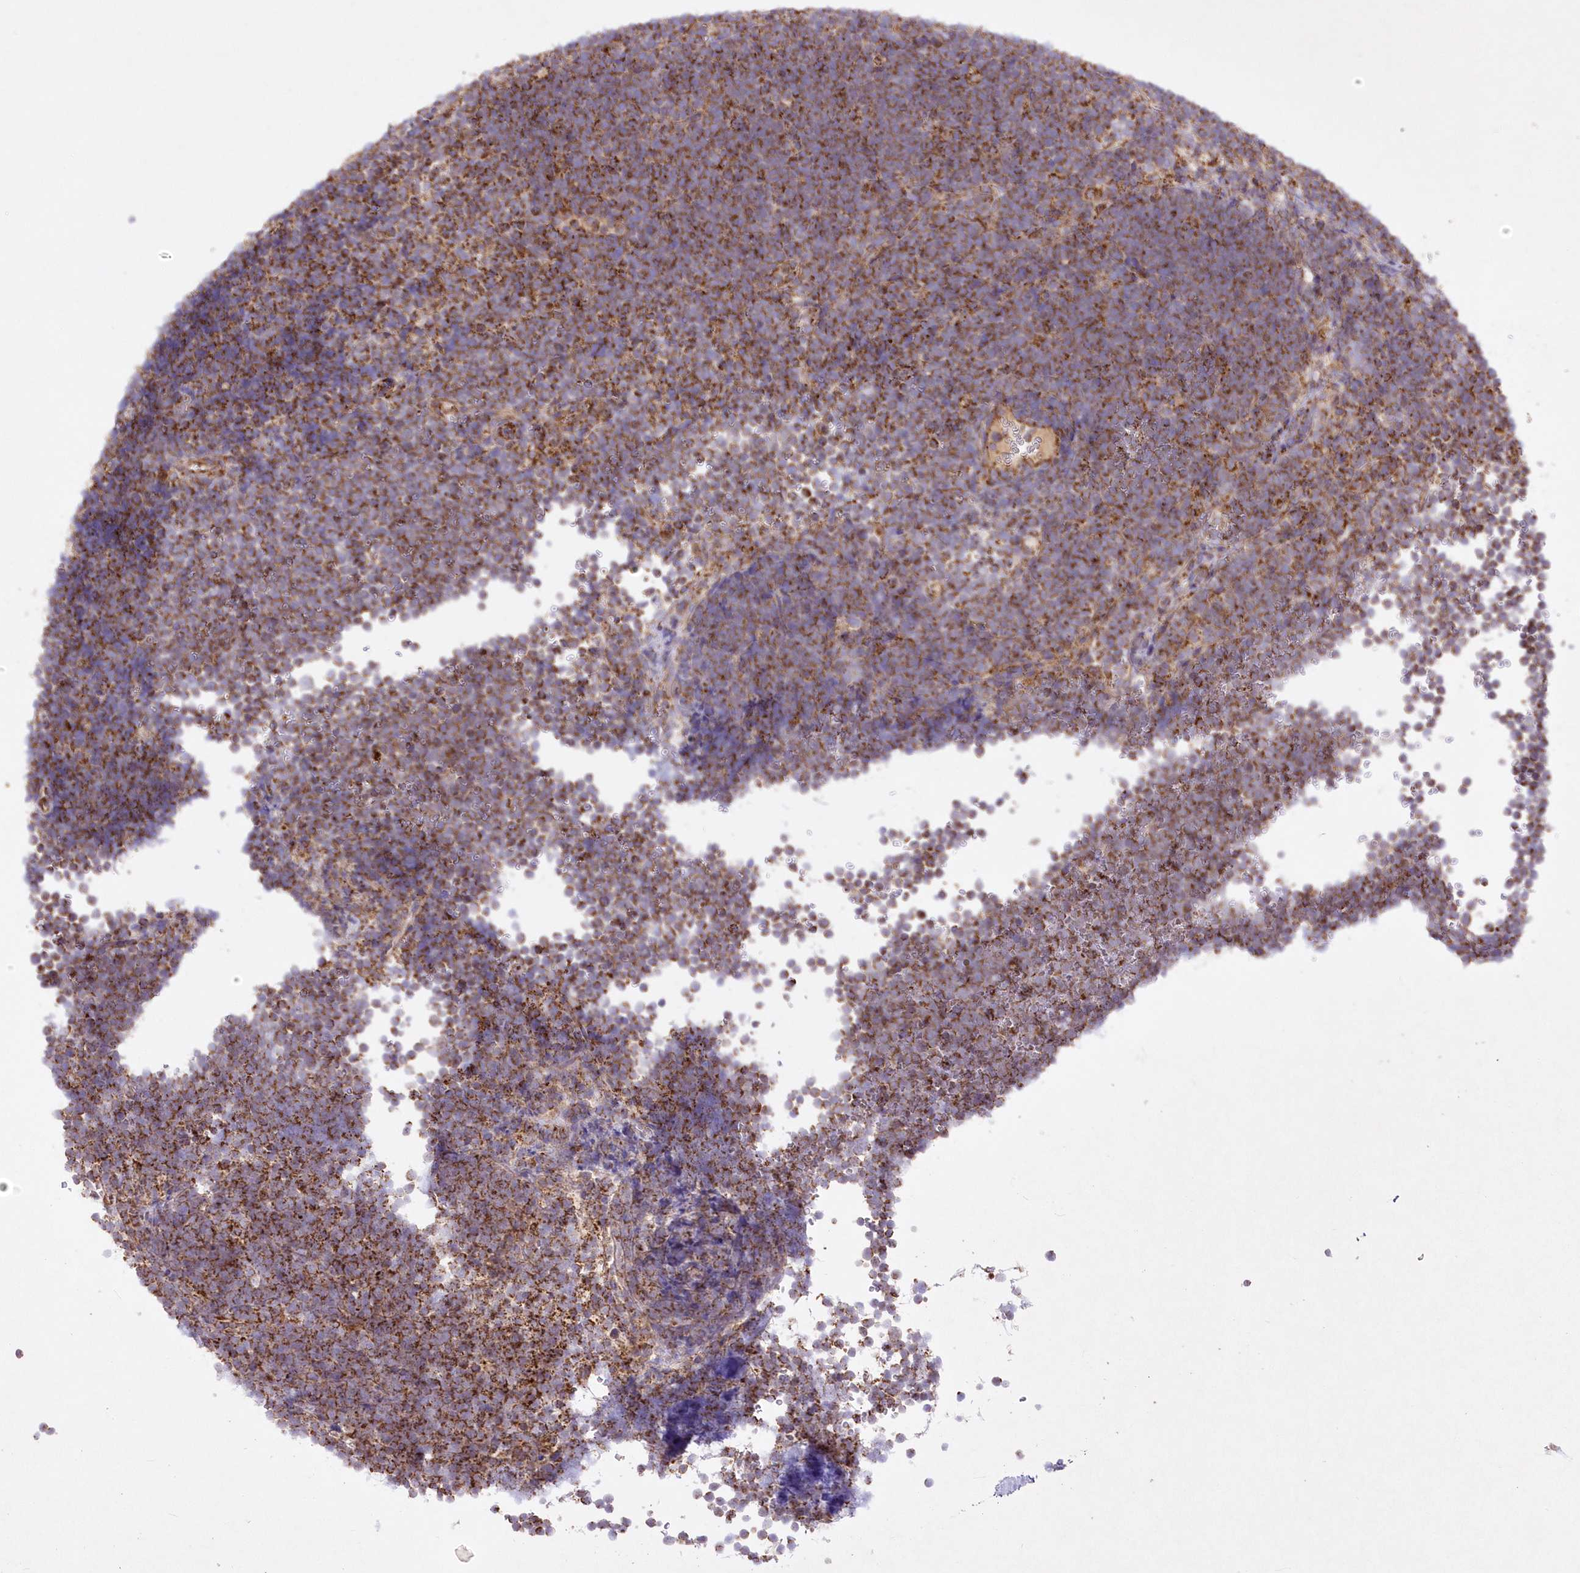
{"staining": {"intensity": "strong", "quantity": ">75%", "location": "cytoplasmic/membranous"}, "tissue": "lymphoma", "cell_type": "Tumor cells", "image_type": "cancer", "snomed": [{"axis": "morphology", "description": "Malignant lymphoma, non-Hodgkin's type, High grade"}, {"axis": "topography", "description": "Lymph node"}], "caption": "Approximately >75% of tumor cells in lymphoma exhibit strong cytoplasmic/membranous protein expression as visualized by brown immunohistochemical staining.", "gene": "ASNSD1", "patient": {"sex": "male", "age": 13}}